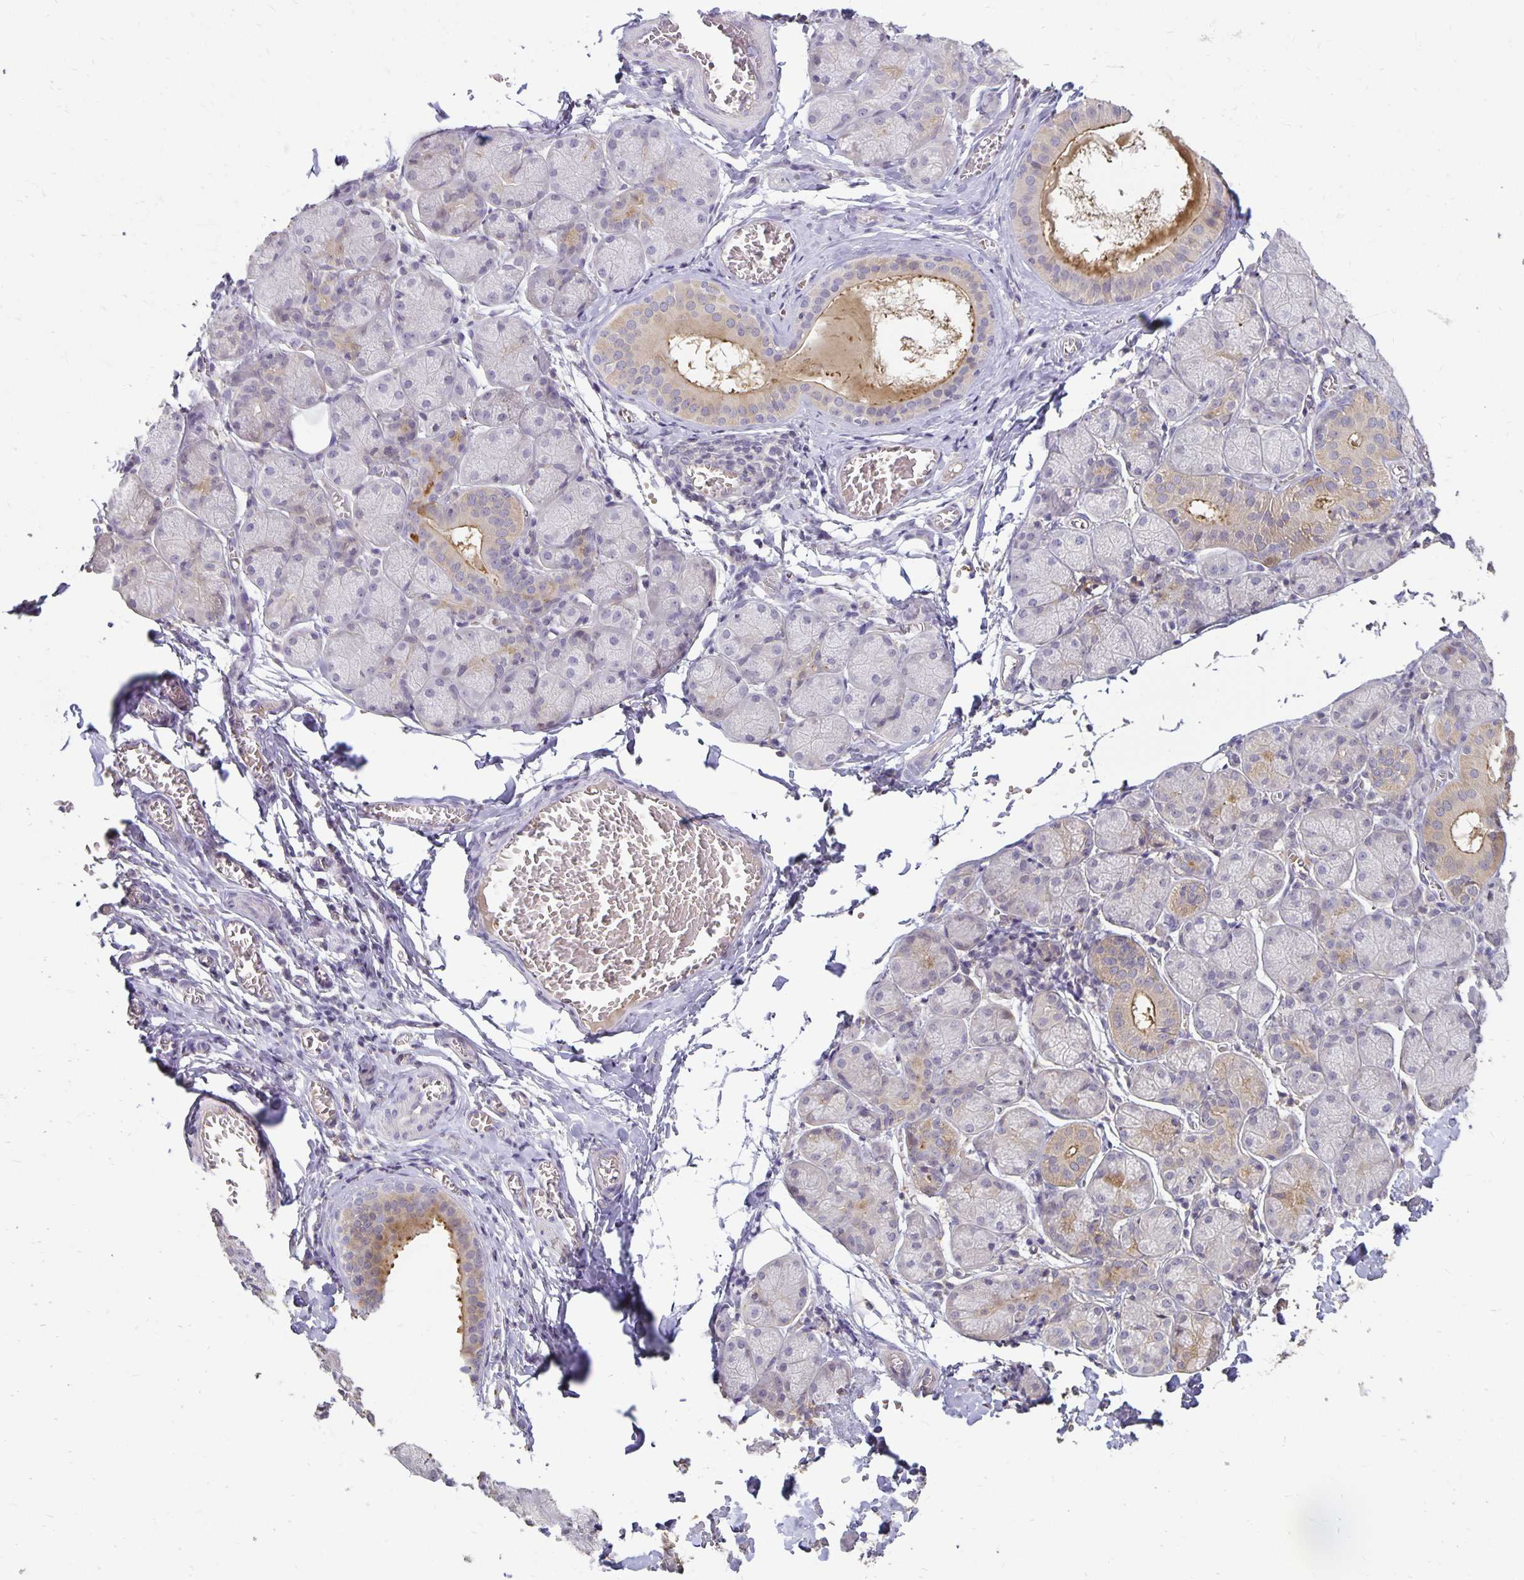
{"staining": {"intensity": "moderate", "quantity": "<25%", "location": "cytoplasmic/membranous"}, "tissue": "salivary gland", "cell_type": "Glandular cells", "image_type": "normal", "snomed": [{"axis": "morphology", "description": "Normal tissue, NOS"}, {"axis": "topography", "description": "Salivary gland"}], "caption": "Protein expression by IHC reveals moderate cytoplasmic/membranous expression in approximately <25% of glandular cells in normal salivary gland.", "gene": "CST6", "patient": {"sex": "female", "age": 24}}